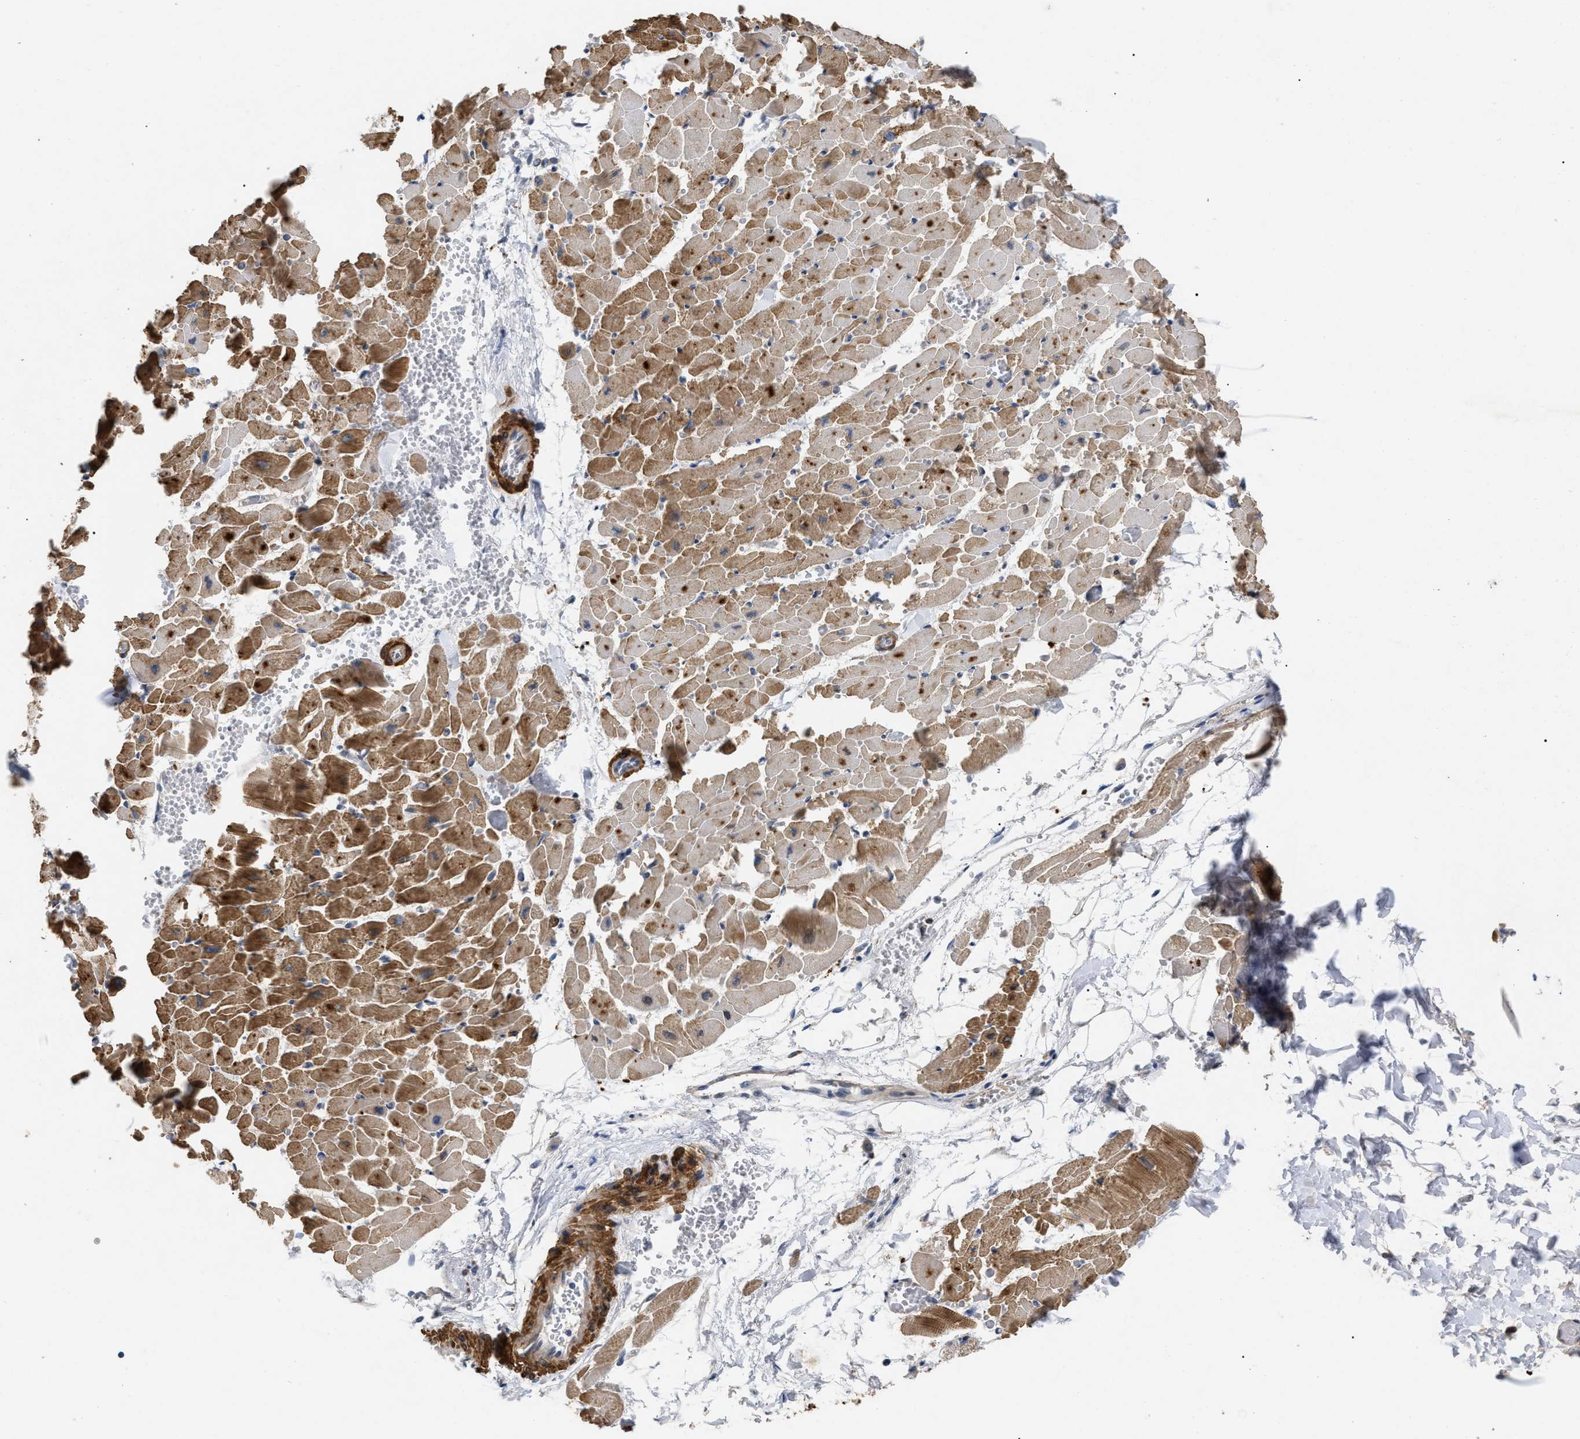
{"staining": {"intensity": "moderate", "quantity": ">75%", "location": "cytoplasmic/membranous,nuclear"}, "tissue": "heart muscle", "cell_type": "Cardiomyocytes", "image_type": "normal", "snomed": [{"axis": "morphology", "description": "Normal tissue, NOS"}, {"axis": "topography", "description": "Heart"}], "caption": "A high-resolution photomicrograph shows immunohistochemistry (IHC) staining of unremarkable heart muscle, which exhibits moderate cytoplasmic/membranous,nuclear staining in about >75% of cardiomyocytes.", "gene": "ST6GALNAC6", "patient": {"sex": "female", "age": 19}}